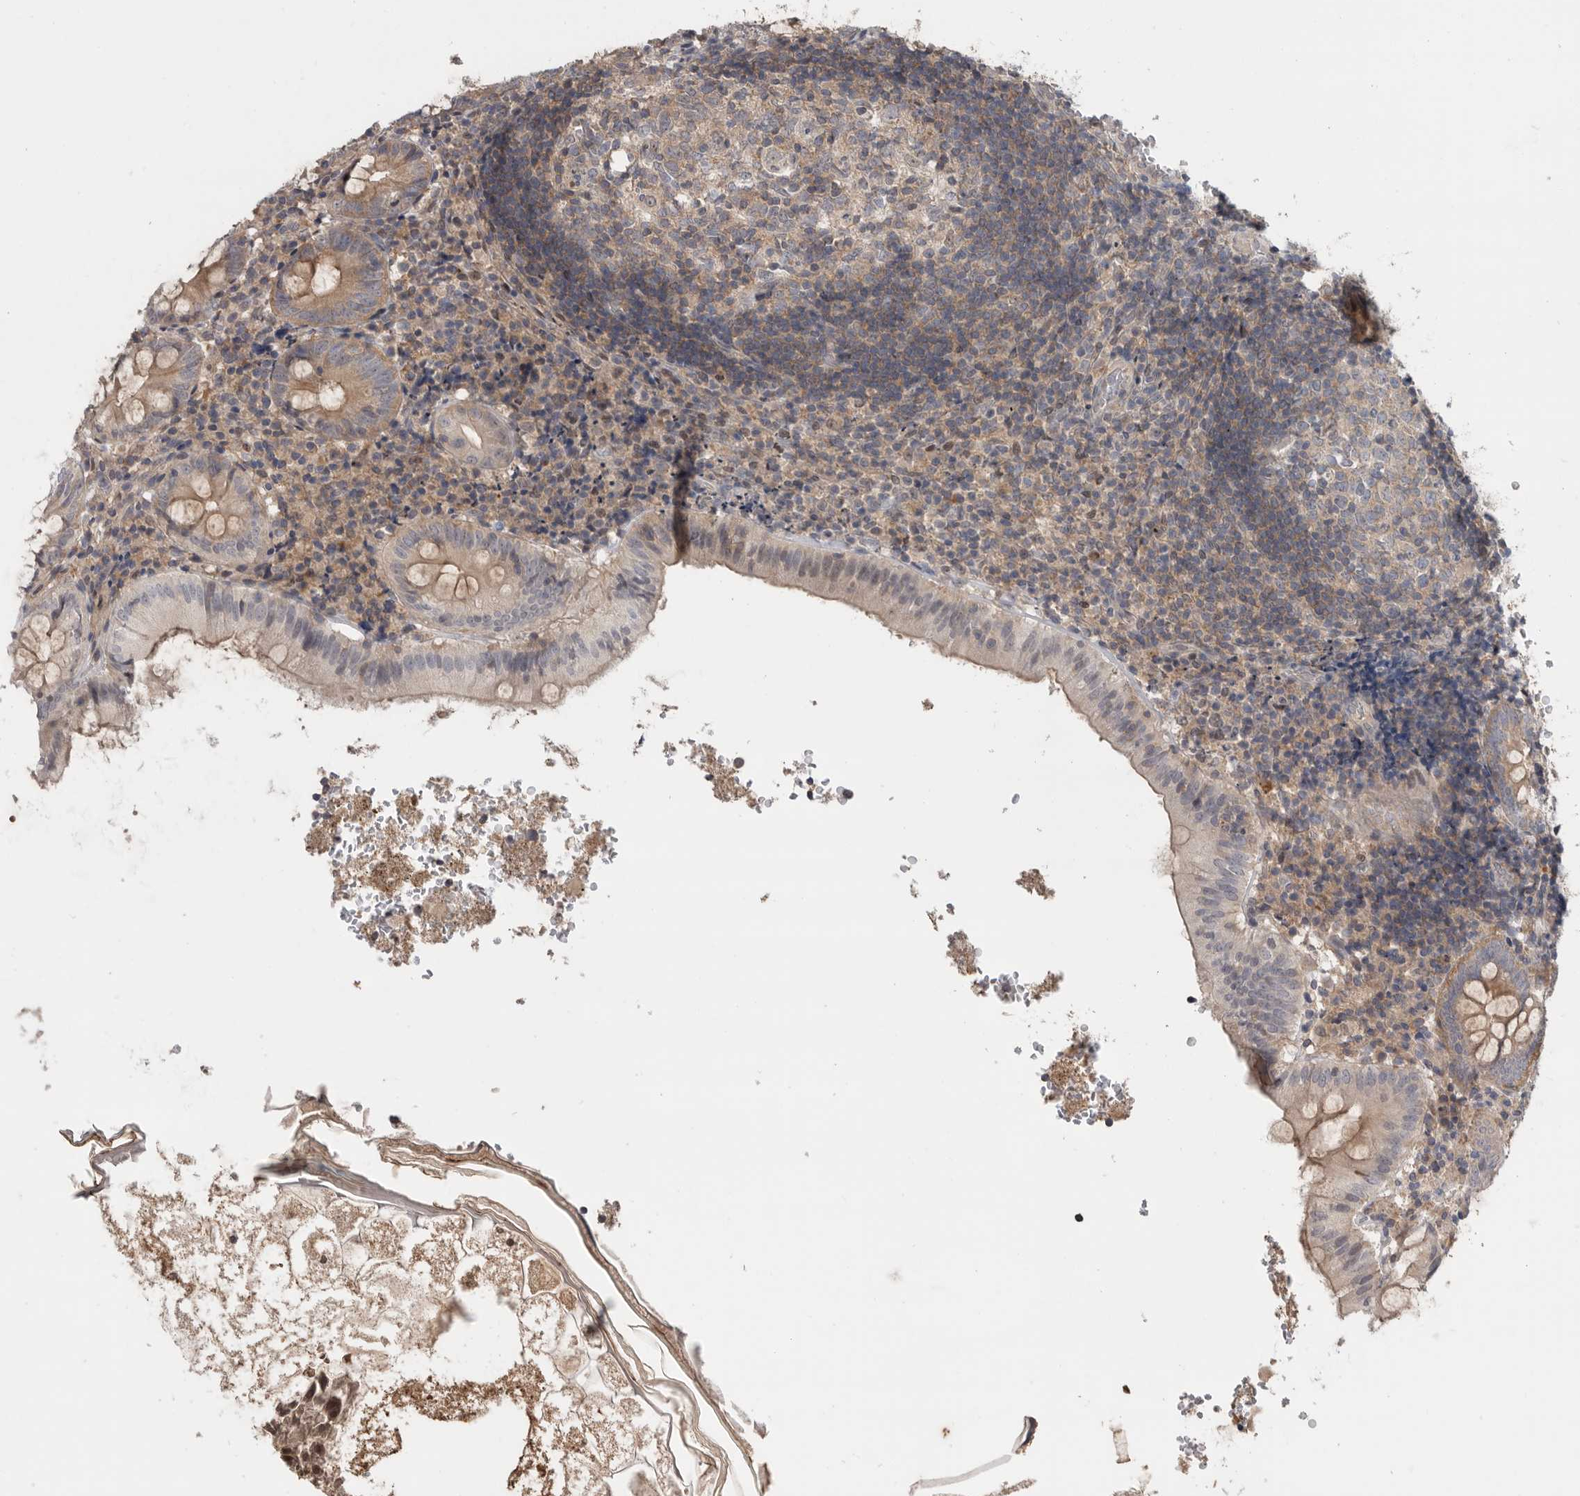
{"staining": {"intensity": "moderate", "quantity": "25%-75%", "location": "cytoplasmic/membranous"}, "tissue": "appendix", "cell_type": "Glandular cells", "image_type": "normal", "snomed": [{"axis": "morphology", "description": "Normal tissue, NOS"}, {"axis": "topography", "description": "Appendix"}], "caption": "Moderate cytoplasmic/membranous expression for a protein is present in about 25%-75% of glandular cells of unremarkable appendix using IHC.", "gene": "KLK5", "patient": {"sex": "male", "age": 8}}